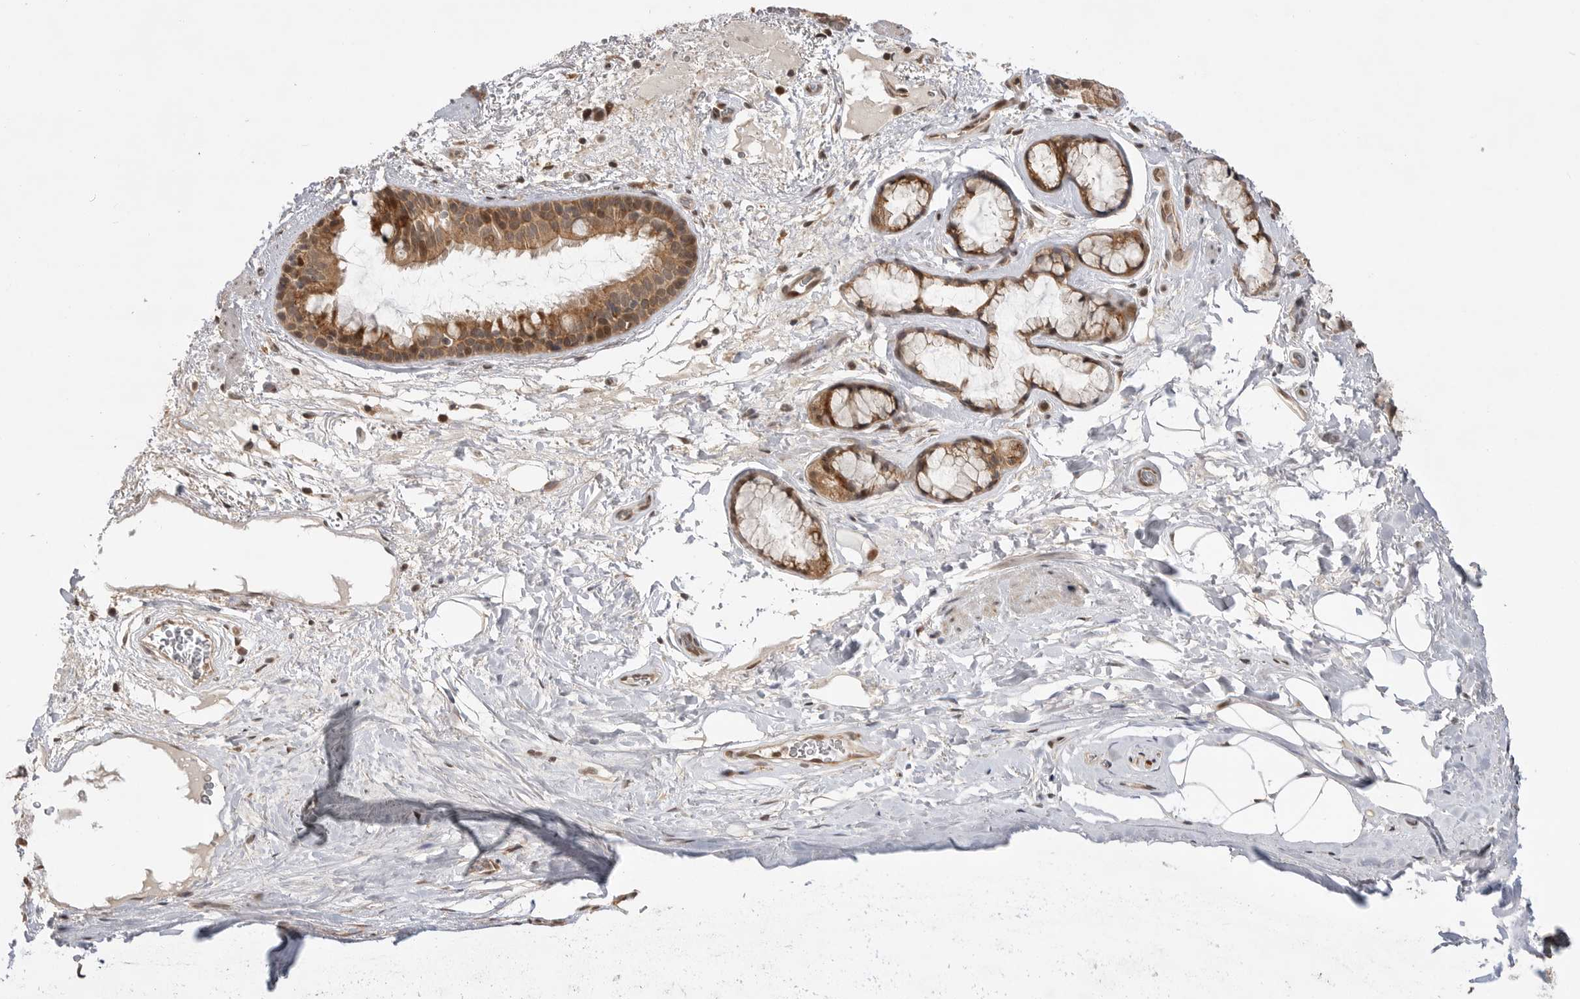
{"staining": {"intensity": "moderate", "quantity": ">75%", "location": "cytoplasmic/membranous"}, "tissue": "bronchus", "cell_type": "Respiratory epithelial cells", "image_type": "normal", "snomed": [{"axis": "morphology", "description": "Normal tissue, NOS"}, {"axis": "topography", "description": "Cartilage tissue"}], "caption": "Immunohistochemistry of benign bronchus reveals medium levels of moderate cytoplasmic/membranous positivity in about >75% of respiratory epithelial cells. The protein is stained brown, and the nuclei are stained in blue (DAB IHC with brightfield microscopy, high magnification).", "gene": "ALKAL1", "patient": {"sex": "female", "age": 63}}